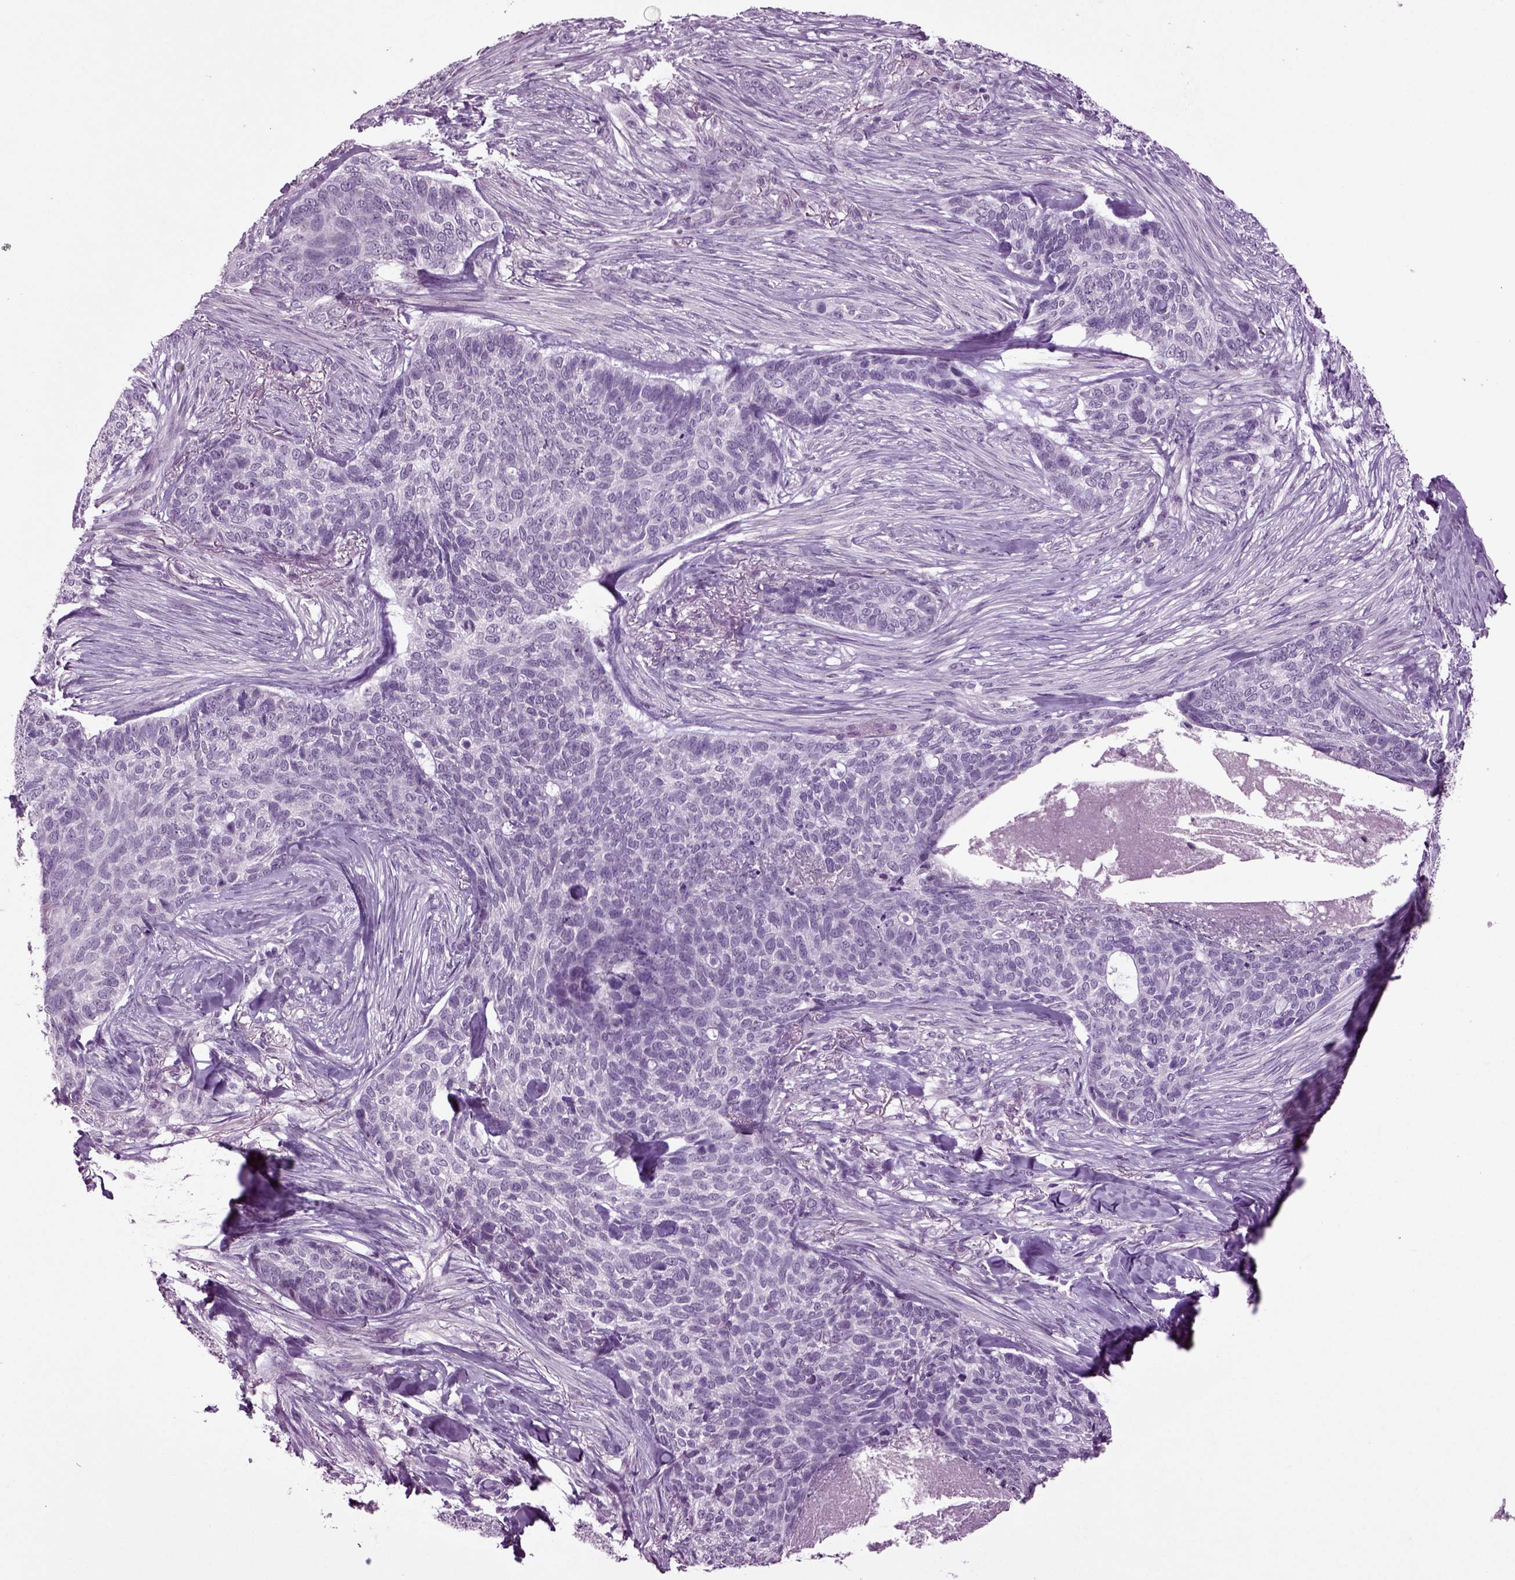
{"staining": {"intensity": "negative", "quantity": "none", "location": "none"}, "tissue": "skin cancer", "cell_type": "Tumor cells", "image_type": "cancer", "snomed": [{"axis": "morphology", "description": "Basal cell carcinoma"}, {"axis": "topography", "description": "Skin"}], "caption": "IHC photomicrograph of neoplastic tissue: skin cancer (basal cell carcinoma) stained with DAB displays no significant protein positivity in tumor cells.", "gene": "SLC17A6", "patient": {"sex": "female", "age": 69}}